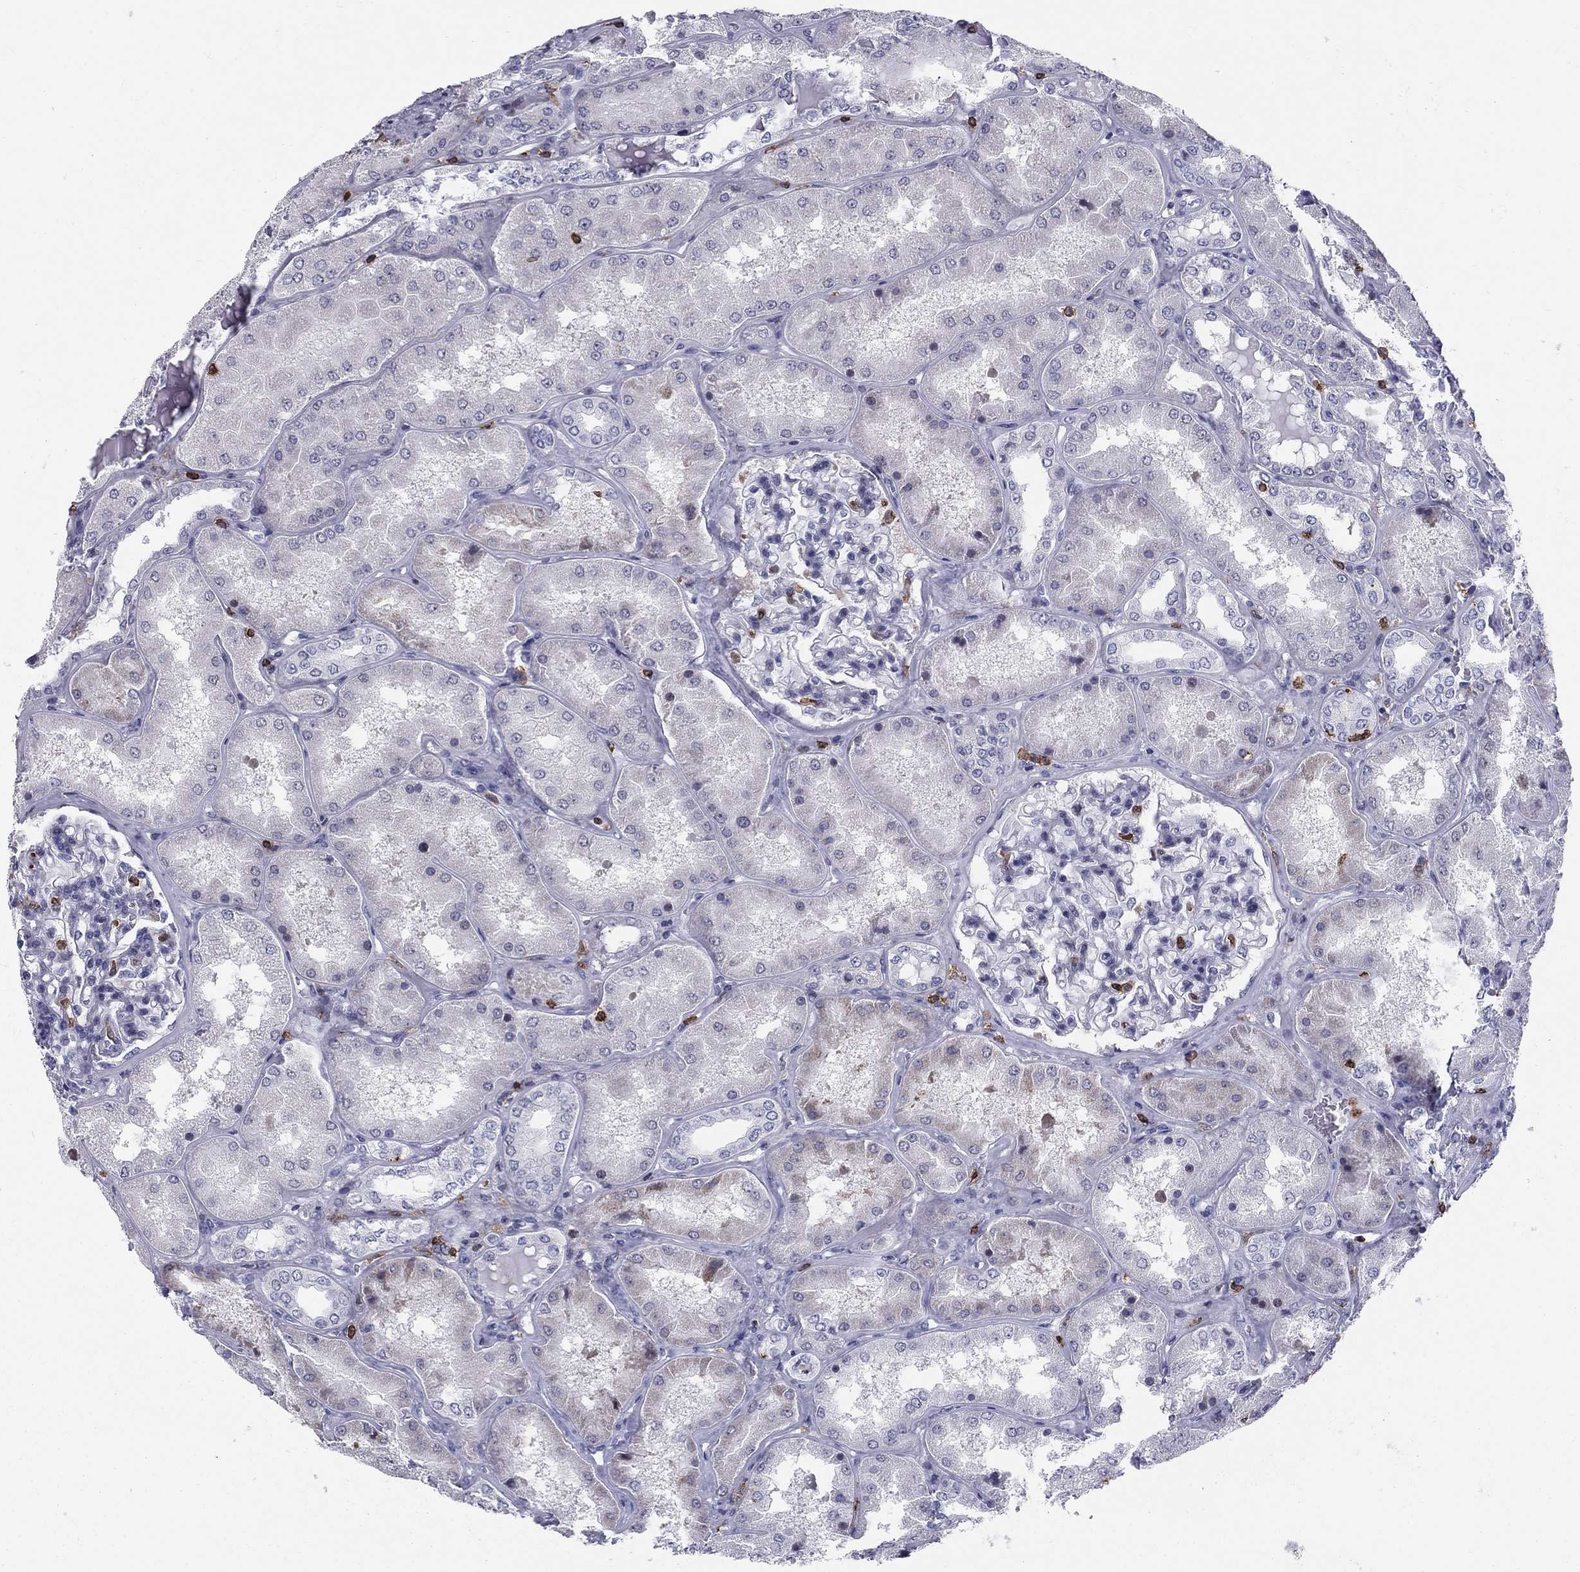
{"staining": {"intensity": "negative", "quantity": "none", "location": "none"}, "tissue": "kidney", "cell_type": "Cells in glomeruli", "image_type": "normal", "snomed": [{"axis": "morphology", "description": "Normal tissue, NOS"}, {"axis": "topography", "description": "Kidney"}], "caption": "The immunohistochemistry micrograph has no significant expression in cells in glomeruli of kidney. The staining is performed using DAB brown chromogen with nuclei counter-stained in using hematoxylin.", "gene": "ARHGAP27", "patient": {"sex": "female", "age": 56}}